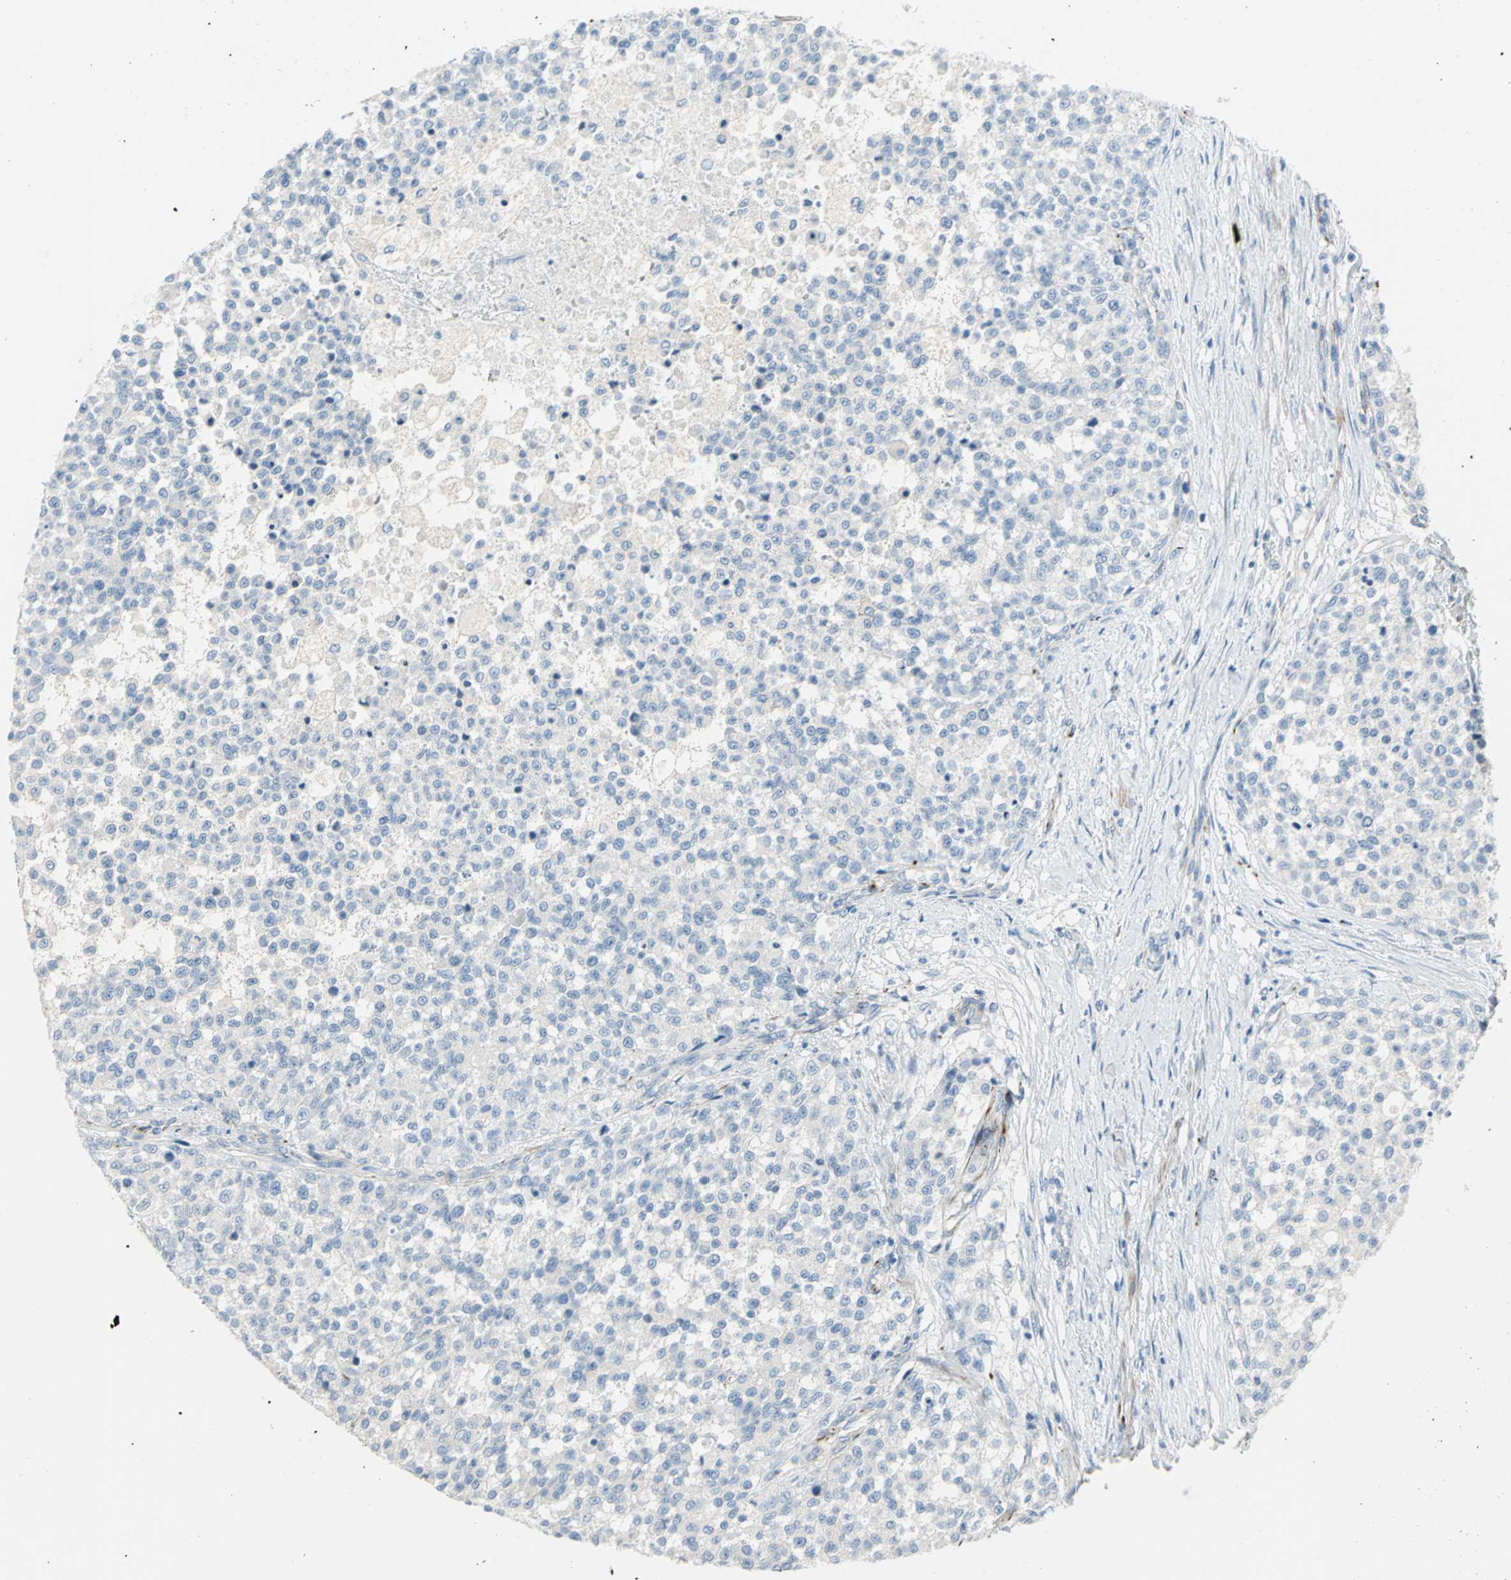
{"staining": {"intensity": "negative", "quantity": "none", "location": "none"}, "tissue": "testis cancer", "cell_type": "Tumor cells", "image_type": "cancer", "snomed": [{"axis": "morphology", "description": "Seminoma, NOS"}, {"axis": "topography", "description": "Testis"}], "caption": "Tumor cells are negative for brown protein staining in testis cancer (seminoma). (Stains: DAB (3,3'-diaminobenzidine) immunohistochemistry with hematoxylin counter stain, Microscopy: brightfield microscopy at high magnification).", "gene": "ALOX15", "patient": {"sex": "male", "age": 59}}